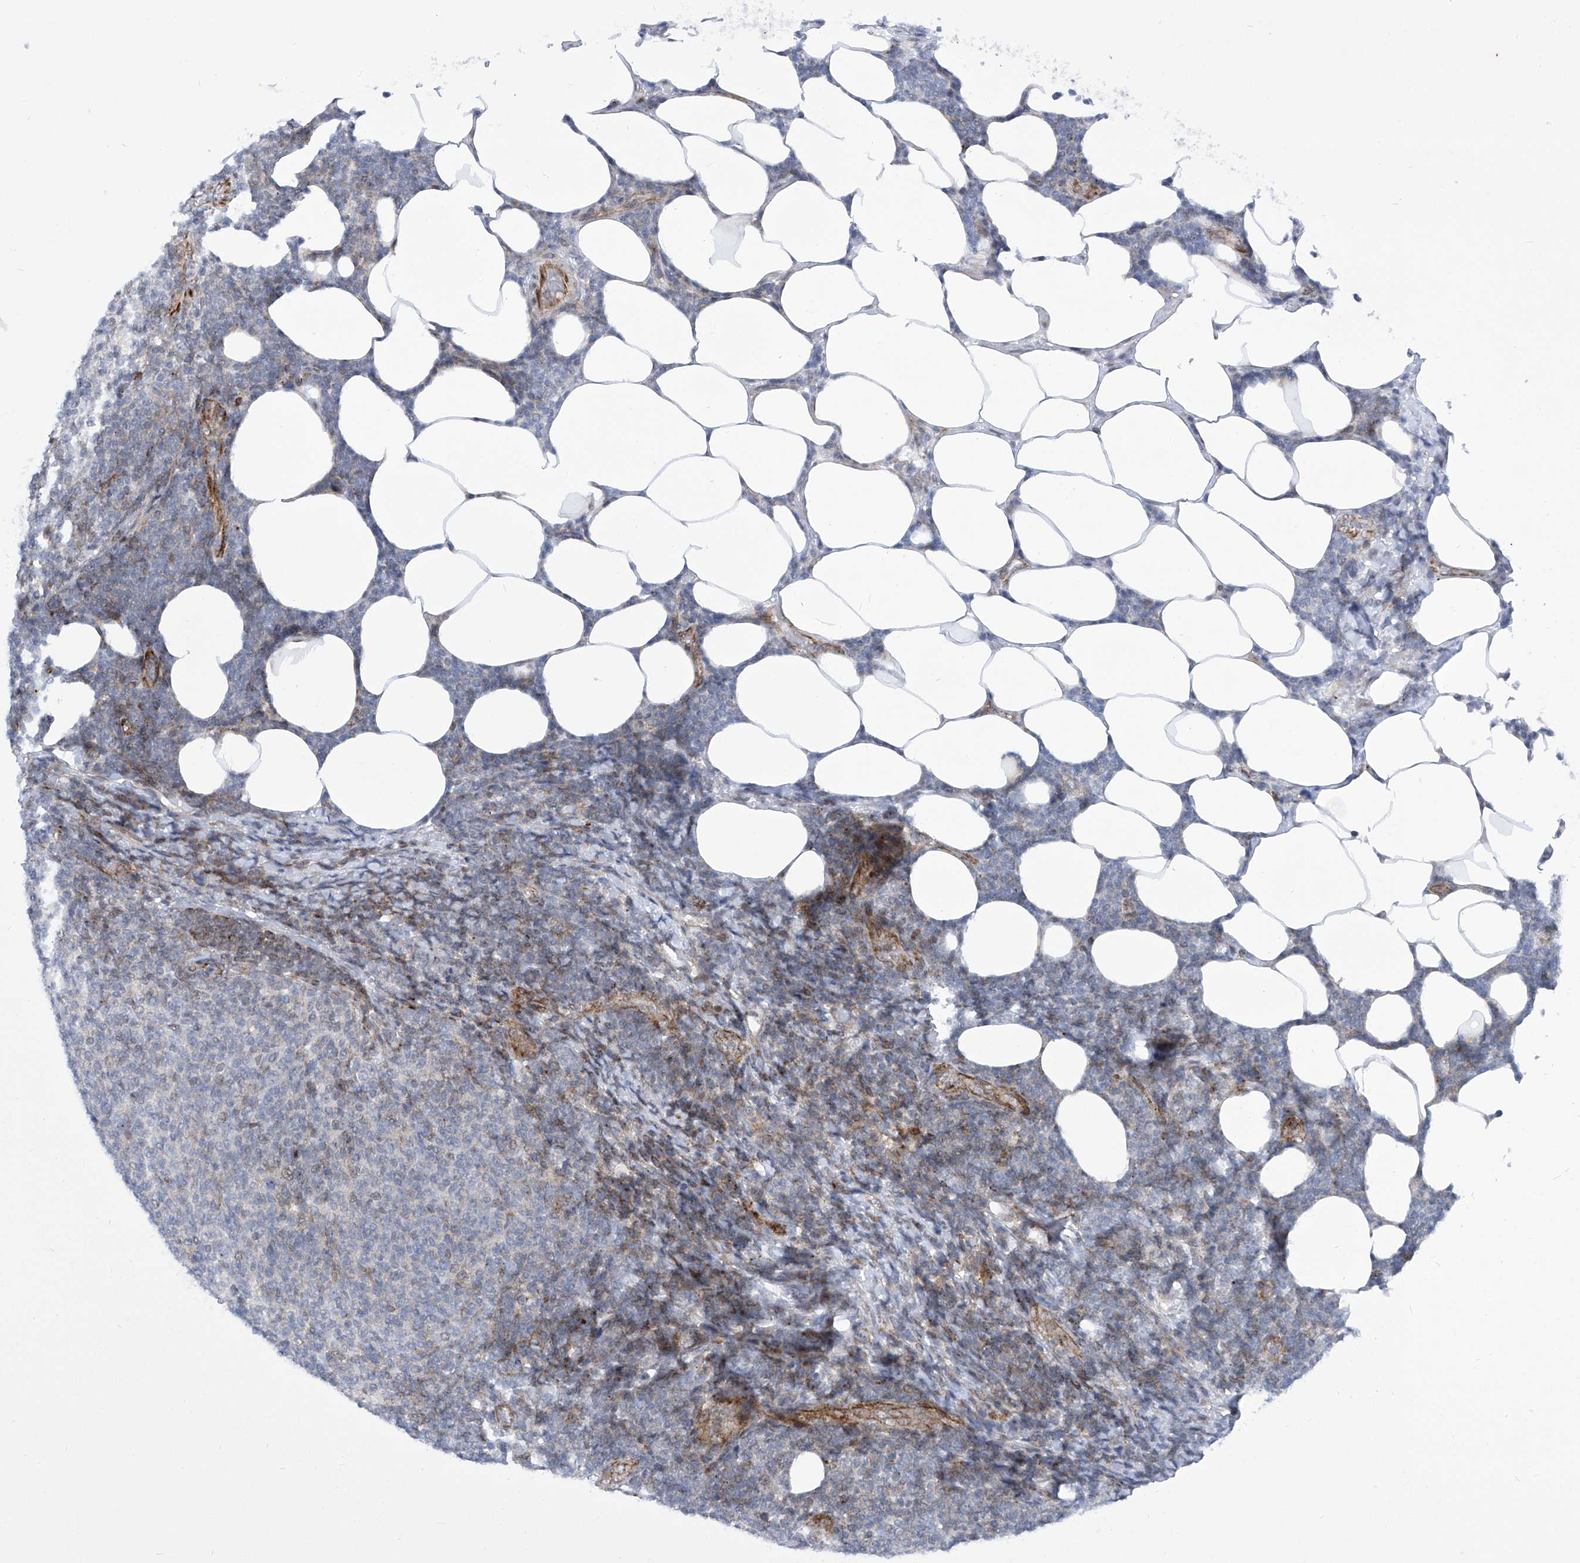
{"staining": {"intensity": "negative", "quantity": "none", "location": "none"}, "tissue": "lymphoma", "cell_type": "Tumor cells", "image_type": "cancer", "snomed": [{"axis": "morphology", "description": "Malignant lymphoma, non-Hodgkin's type, Low grade"}, {"axis": "topography", "description": "Lymph node"}], "caption": "Tumor cells show no significant positivity in lymphoma.", "gene": "CEP290", "patient": {"sex": "male", "age": 66}}